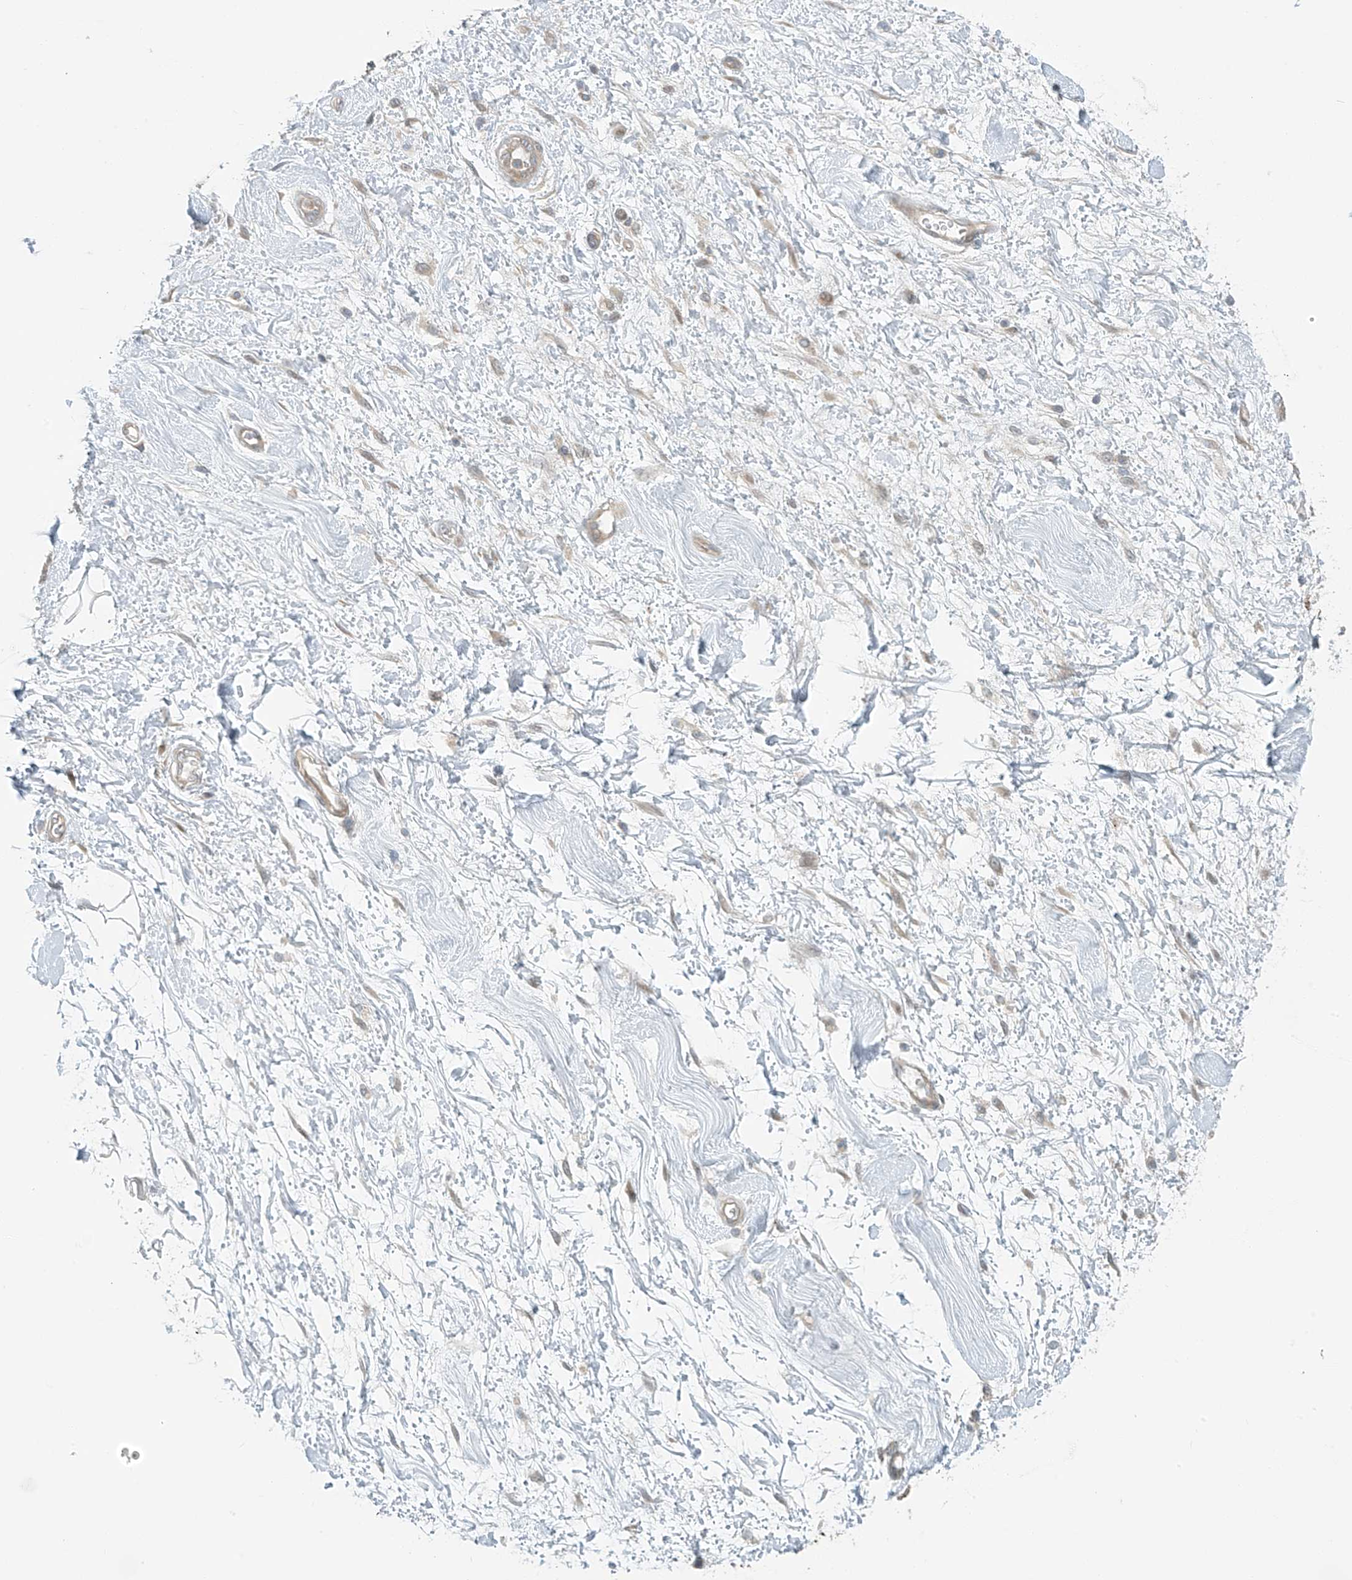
{"staining": {"intensity": "negative", "quantity": "none", "location": "none"}, "tissue": "adipose tissue", "cell_type": "Adipocytes", "image_type": "normal", "snomed": [{"axis": "morphology", "description": "Normal tissue, NOS"}, {"axis": "morphology", "description": "Adenocarcinoma, NOS"}, {"axis": "topography", "description": "Pancreas"}, {"axis": "topography", "description": "Peripheral nerve tissue"}], "caption": "Immunohistochemistry (IHC) image of unremarkable adipose tissue stained for a protein (brown), which reveals no positivity in adipocytes. Nuclei are stained in blue.", "gene": "FSD1L", "patient": {"sex": "male", "age": 59}}